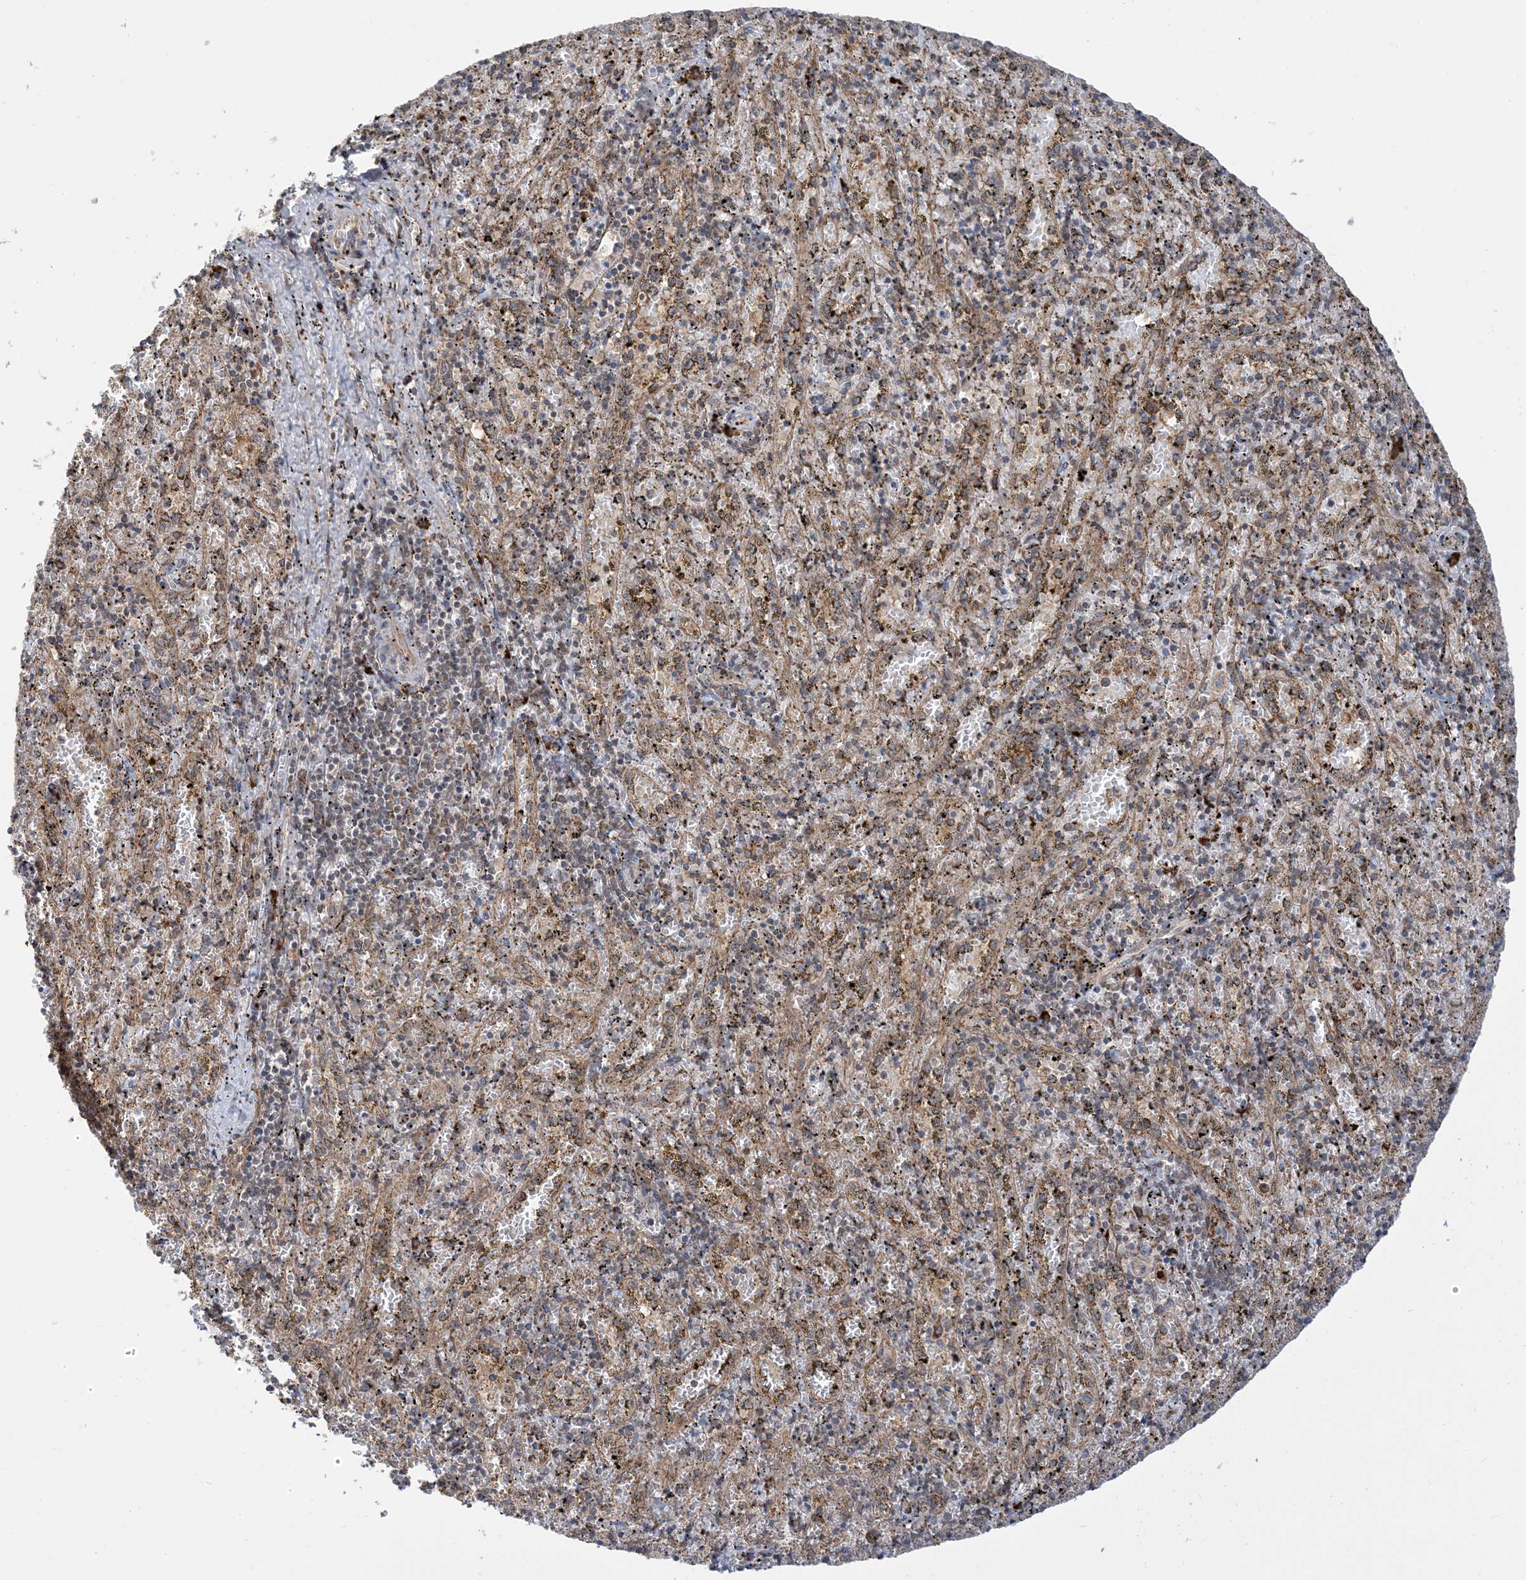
{"staining": {"intensity": "weak", "quantity": "<25%", "location": "cytoplasmic/membranous"}, "tissue": "spleen", "cell_type": "Cells in red pulp", "image_type": "normal", "snomed": [{"axis": "morphology", "description": "Normal tissue, NOS"}, {"axis": "topography", "description": "Spleen"}], "caption": "High power microscopy image of an immunohistochemistry (IHC) photomicrograph of benign spleen, revealing no significant positivity in cells in red pulp. The staining was performed using DAB (3,3'-diaminobenzidine) to visualize the protein expression in brown, while the nuclei were stained in blue with hematoxylin (Magnification: 20x).", "gene": "METTL21A", "patient": {"sex": "male", "age": 11}}